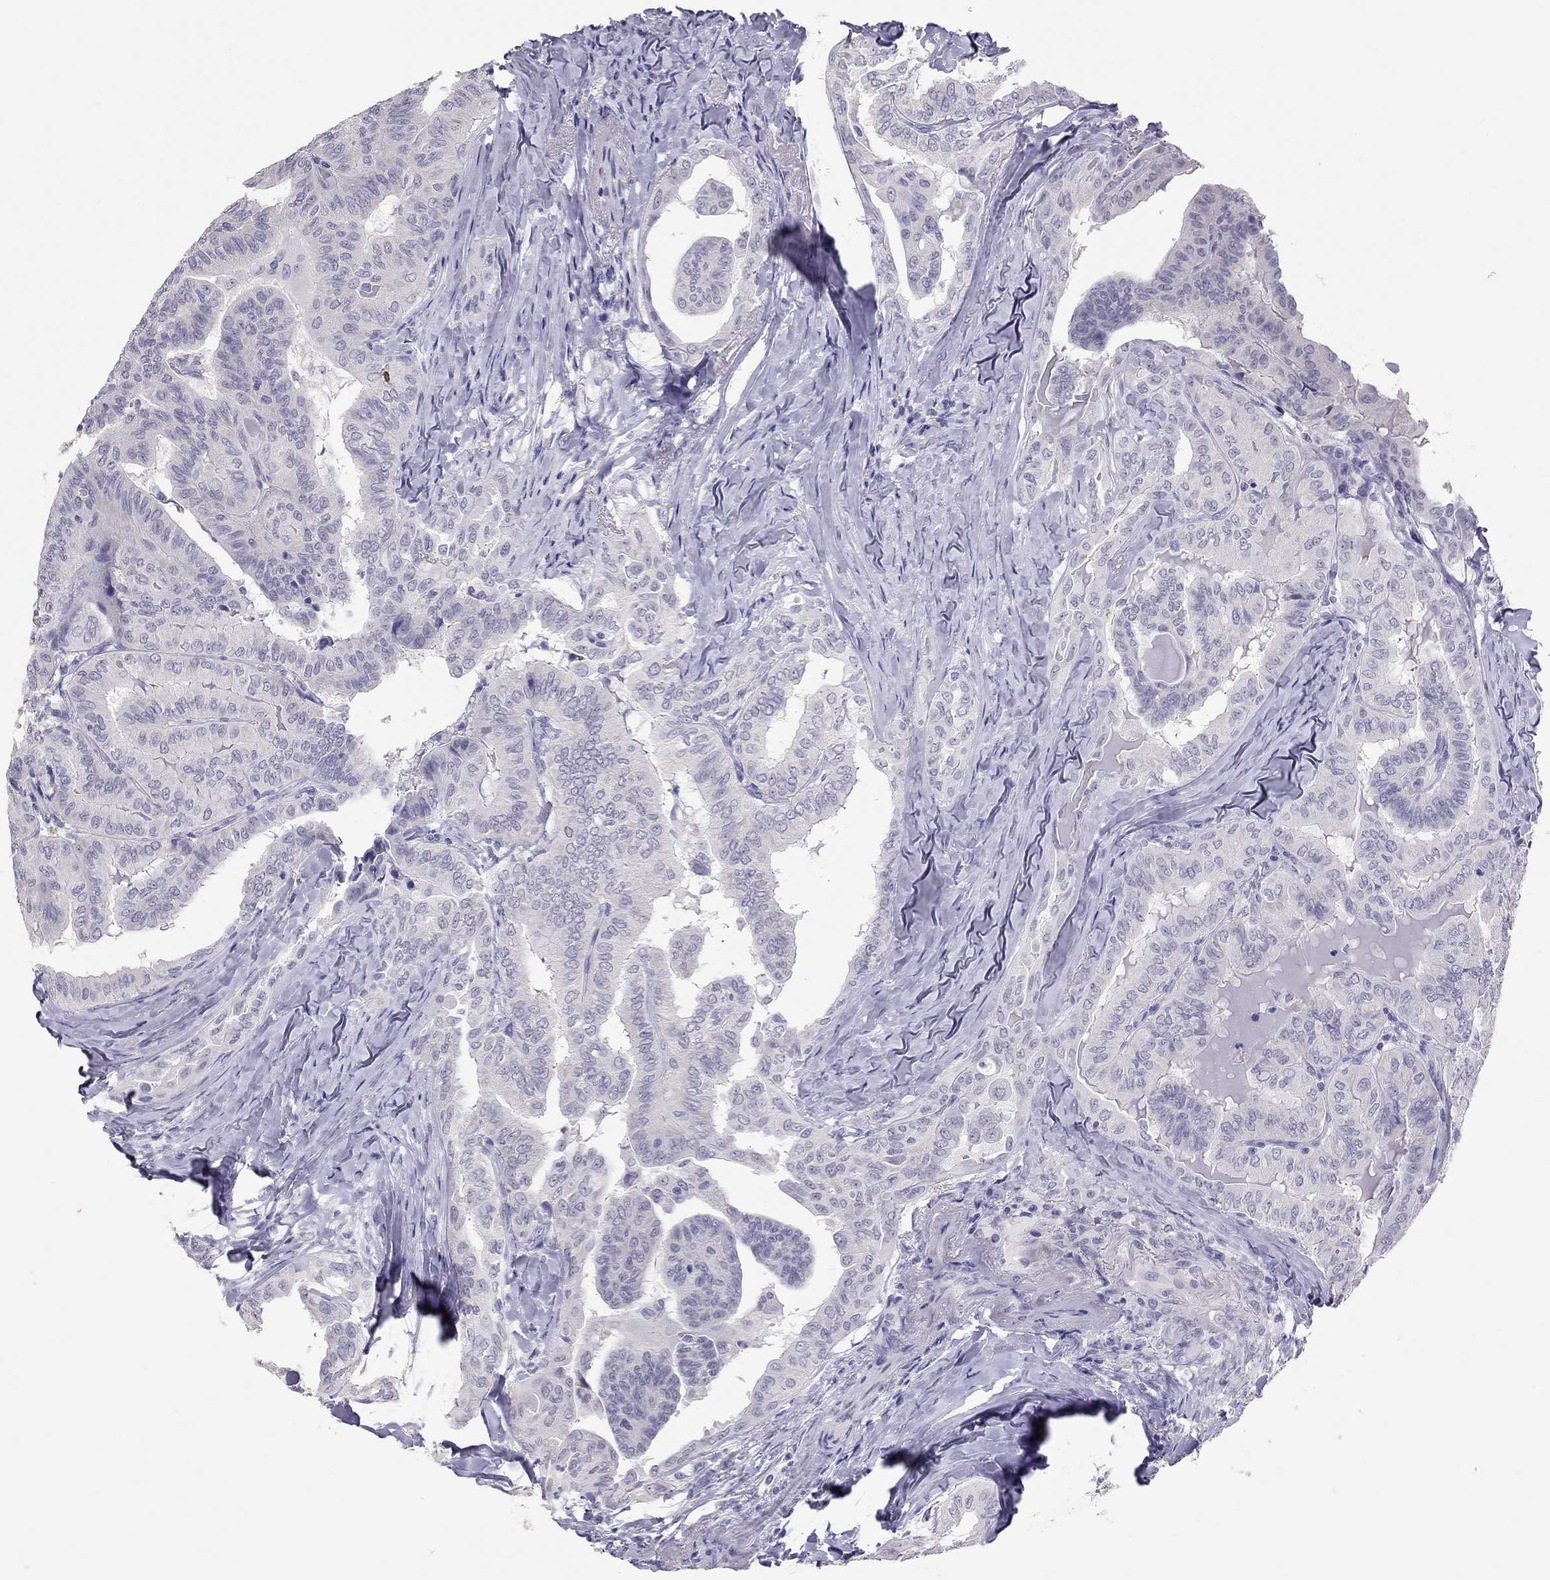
{"staining": {"intensity": "negative", "quantity": "none", "location": "none"}, "tissue": "thyroid cancer", "cell_type": "Tumor cells", "image_type": "cancer", "snomed": [{"axis": "morphology", "description": "Papillary adenocarcinoma, NOS"}, {"axis": "topography", "description": "Thyroid gland"}], "caption": "Thyroid cancer was stained to show a protein in brown. There is no significant expression in tumor cells. (DAB IHC, high magnification).", "gene": "PSMB11", "patient": {"sex": "female", "age": 68}}